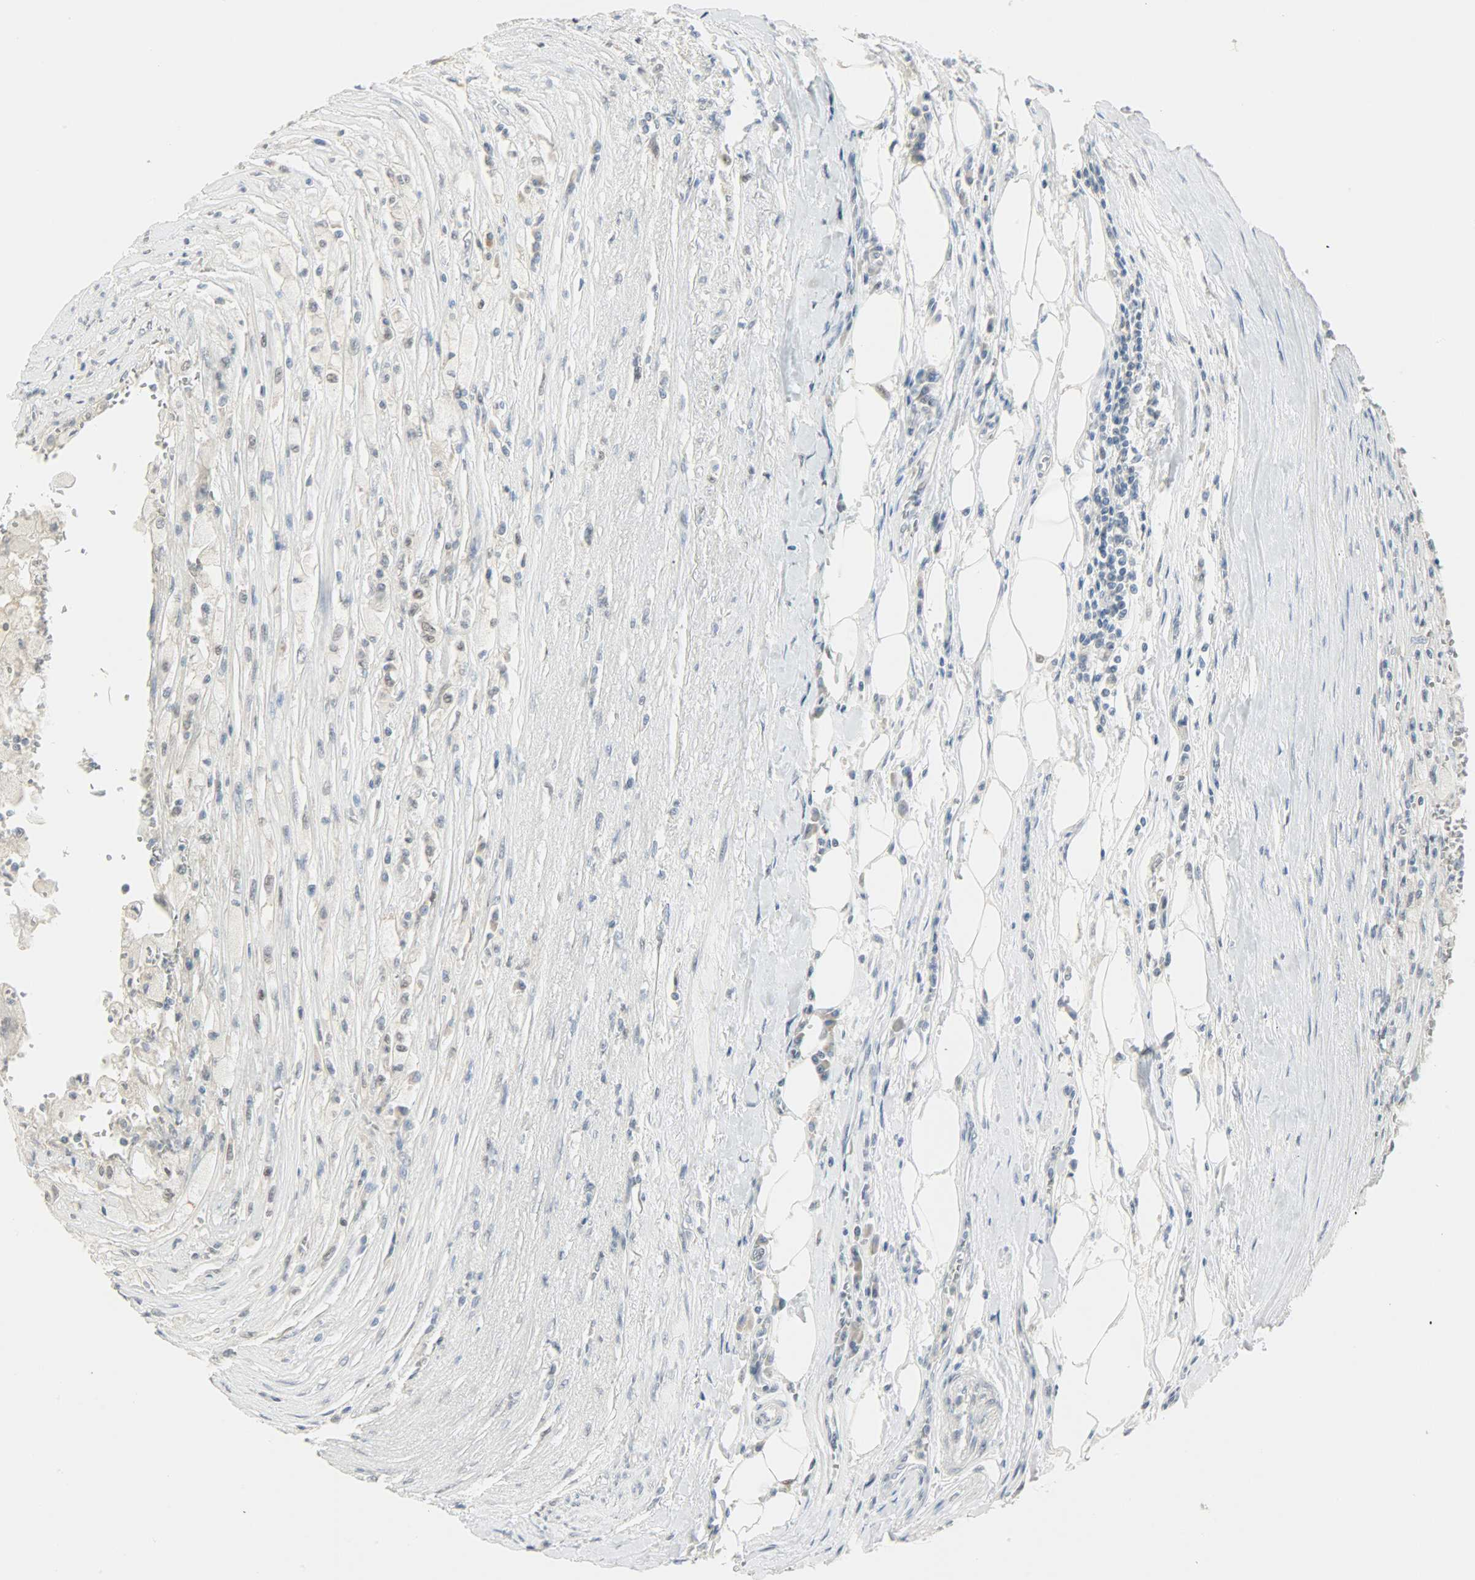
{"staining": {"intensity": "weak", "quantity": "<25%", "location": "cytoplasmic/membranous"}, "tissue": "renal cancer", "cell_type": "Tumor cells", "image_type": "cancer", "snomed": [{"axis": "morphology", "description": "Normal tissue, NOS"}, {"axis": "morphology", "description": "Adenocarcinoma, NOS"}, {"axis": "topography", "description": "Kidney"}], "caption": "Renal cancer was stained to show a protein in brown. There is no significant expression in tumor cells.", "gene": "PPARG", "patient": {"sex": "male", "age": 71}}